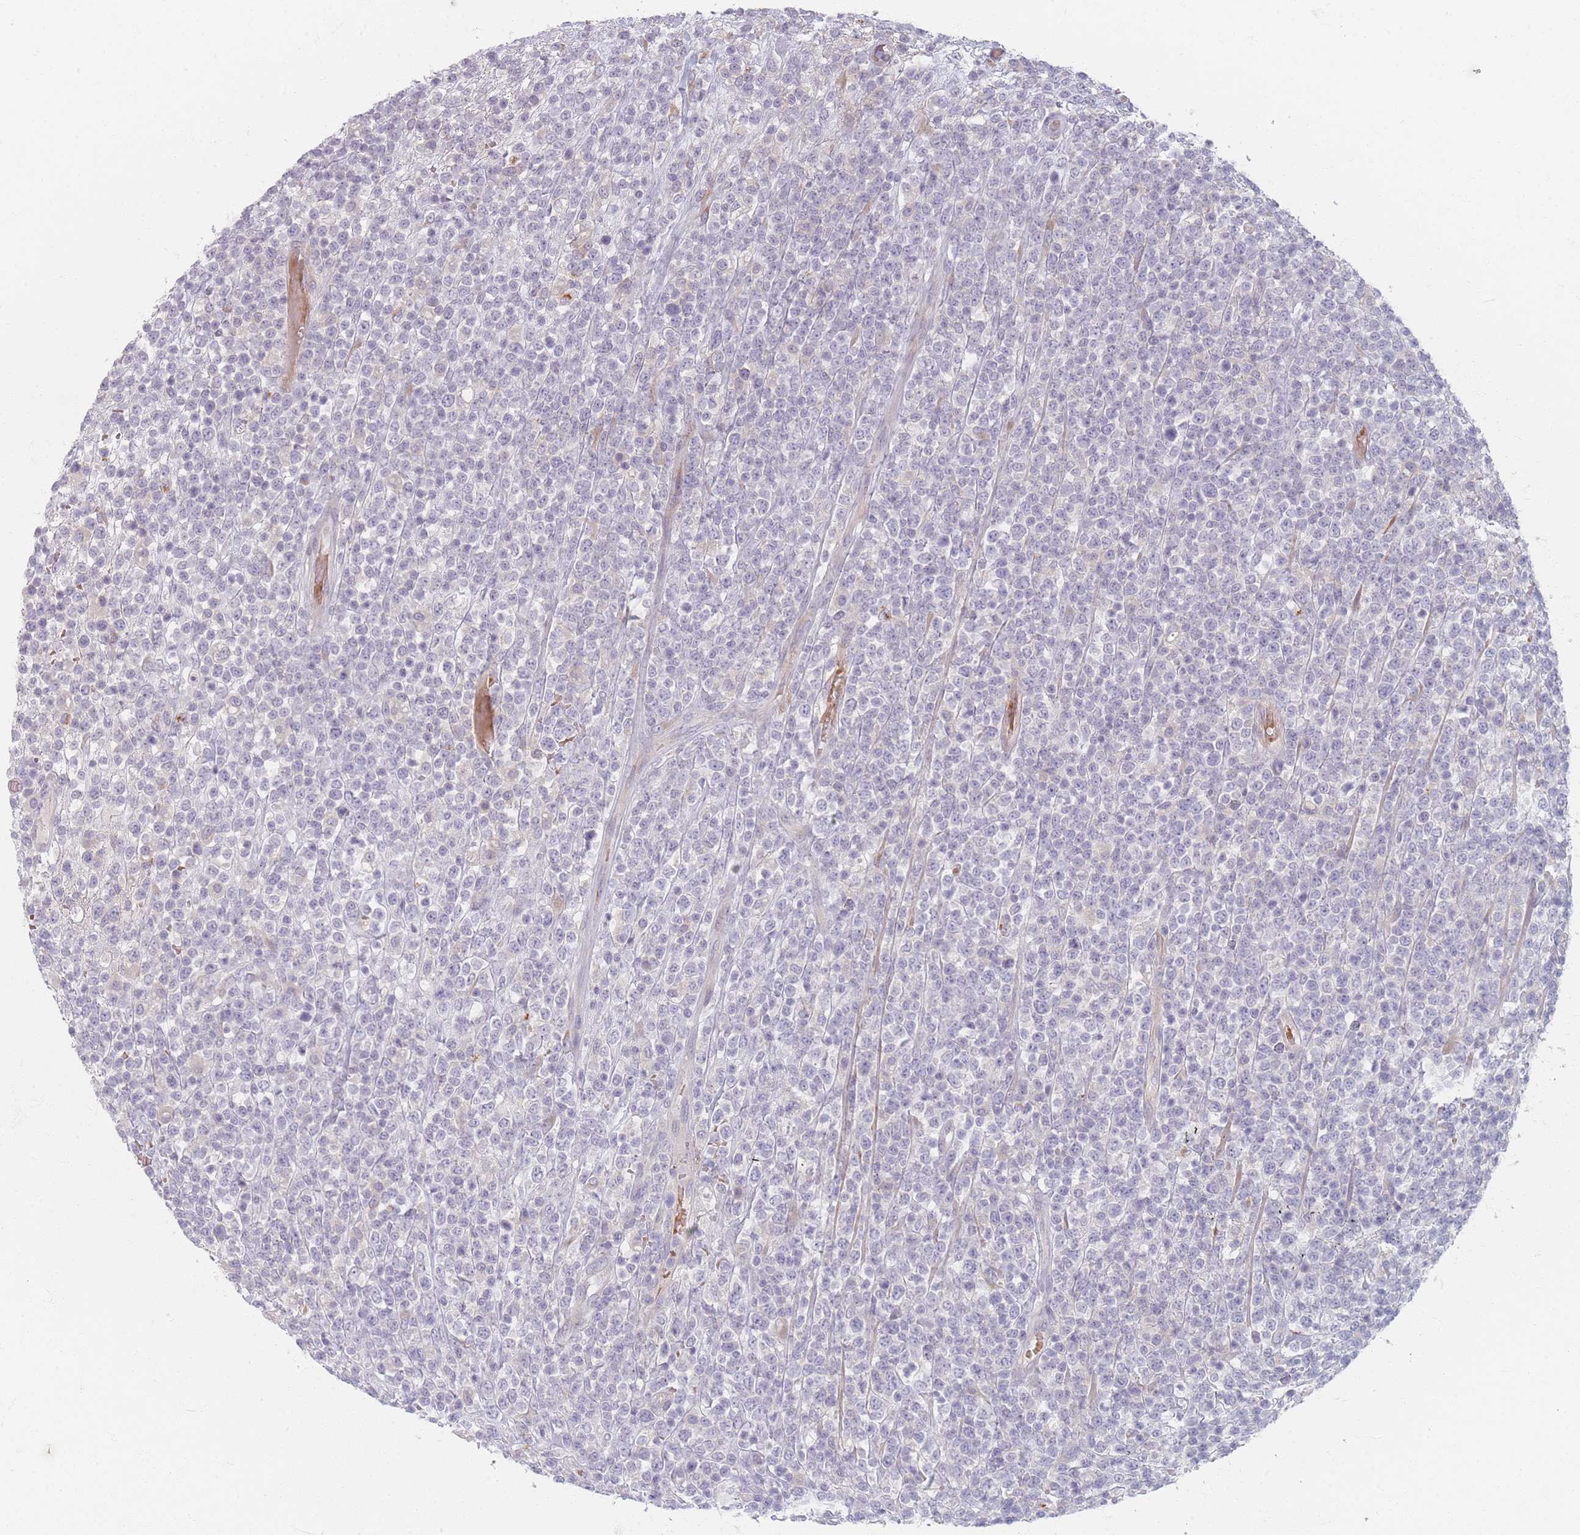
{"staining": {"intensity": "negative", "quantity": "none", "location": "none"}, "tissue": "lymphoma", "cell_type": "Tumor cells", "image_type": "cancer", "snomed": [{"axis": "morphology", "description": "Malignant lymphoma, non-Hodgkin's type, High grade"}, {"axis": "topography", "description": "Colon"}], "caption": "Immunohistochemistry (IHC) micrograph of neoplastic tissue: lymphoma stained with DAB shows no significant protein staining in tumor cells.", "gene": "TMOD1", "patient": {"sex": "female", "age": 53}}